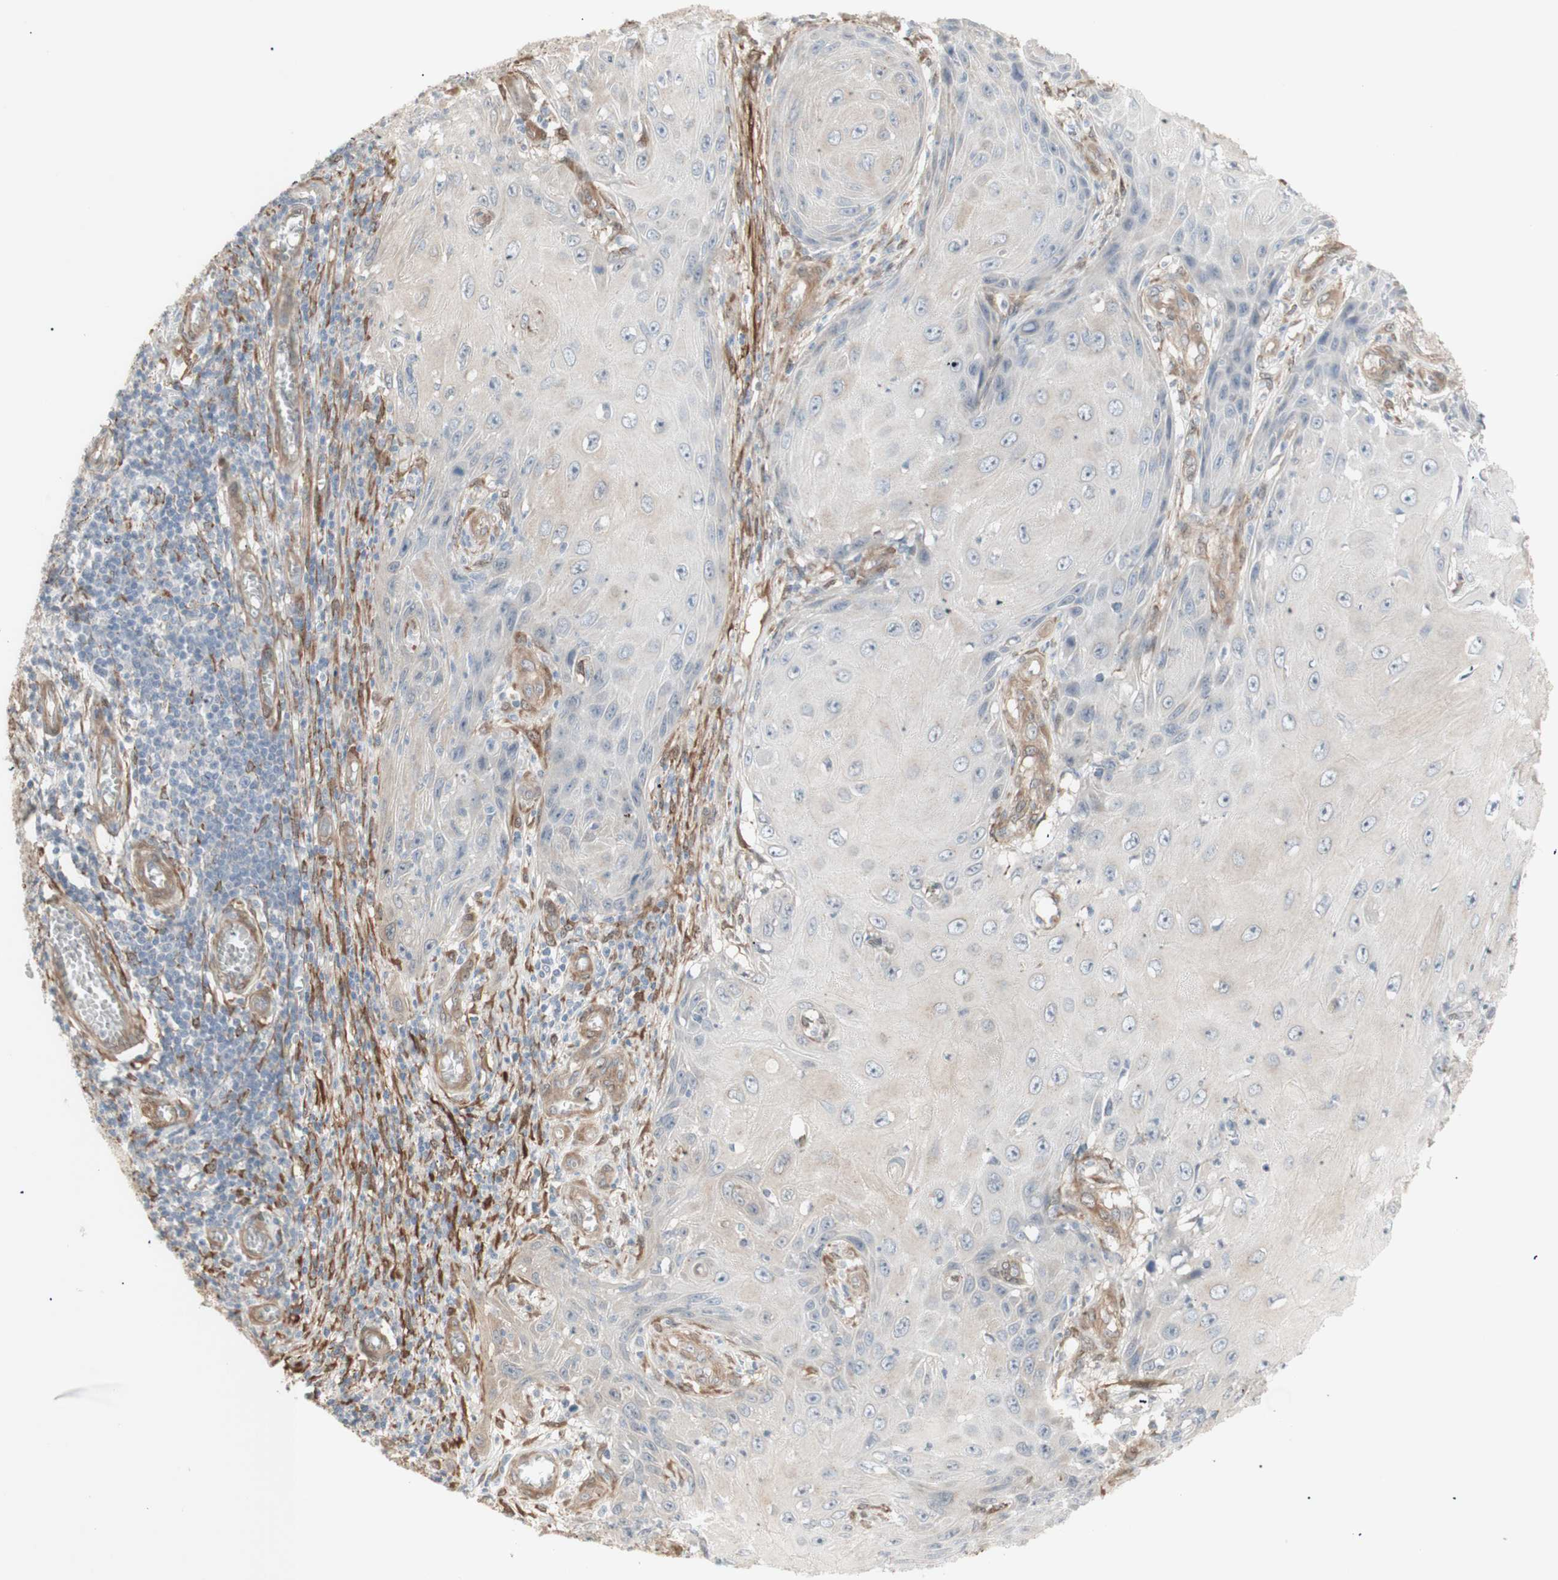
{"staining": {"intensity": "weak", "quantity": "25%-75%", "location": "cytoplasmic/membranous"}, "tissue": "skin cancer", "cell_type": "Tumor cells", "image_type": "cancer", "snomed": [{"axis": "morphology", "description": "Squamous cell carcinoma, NOS"}, {"axis": "topography", "description": "Skin"}], "caption": "The micrograph reveals a brown stain indicating the presence of a protein in the cytoplasmic/membranous of tumor cells in skin cancer (squamous cell carcinoma).", "gene": "CNN3", "patient": {"sex": "female", "age": 73}}